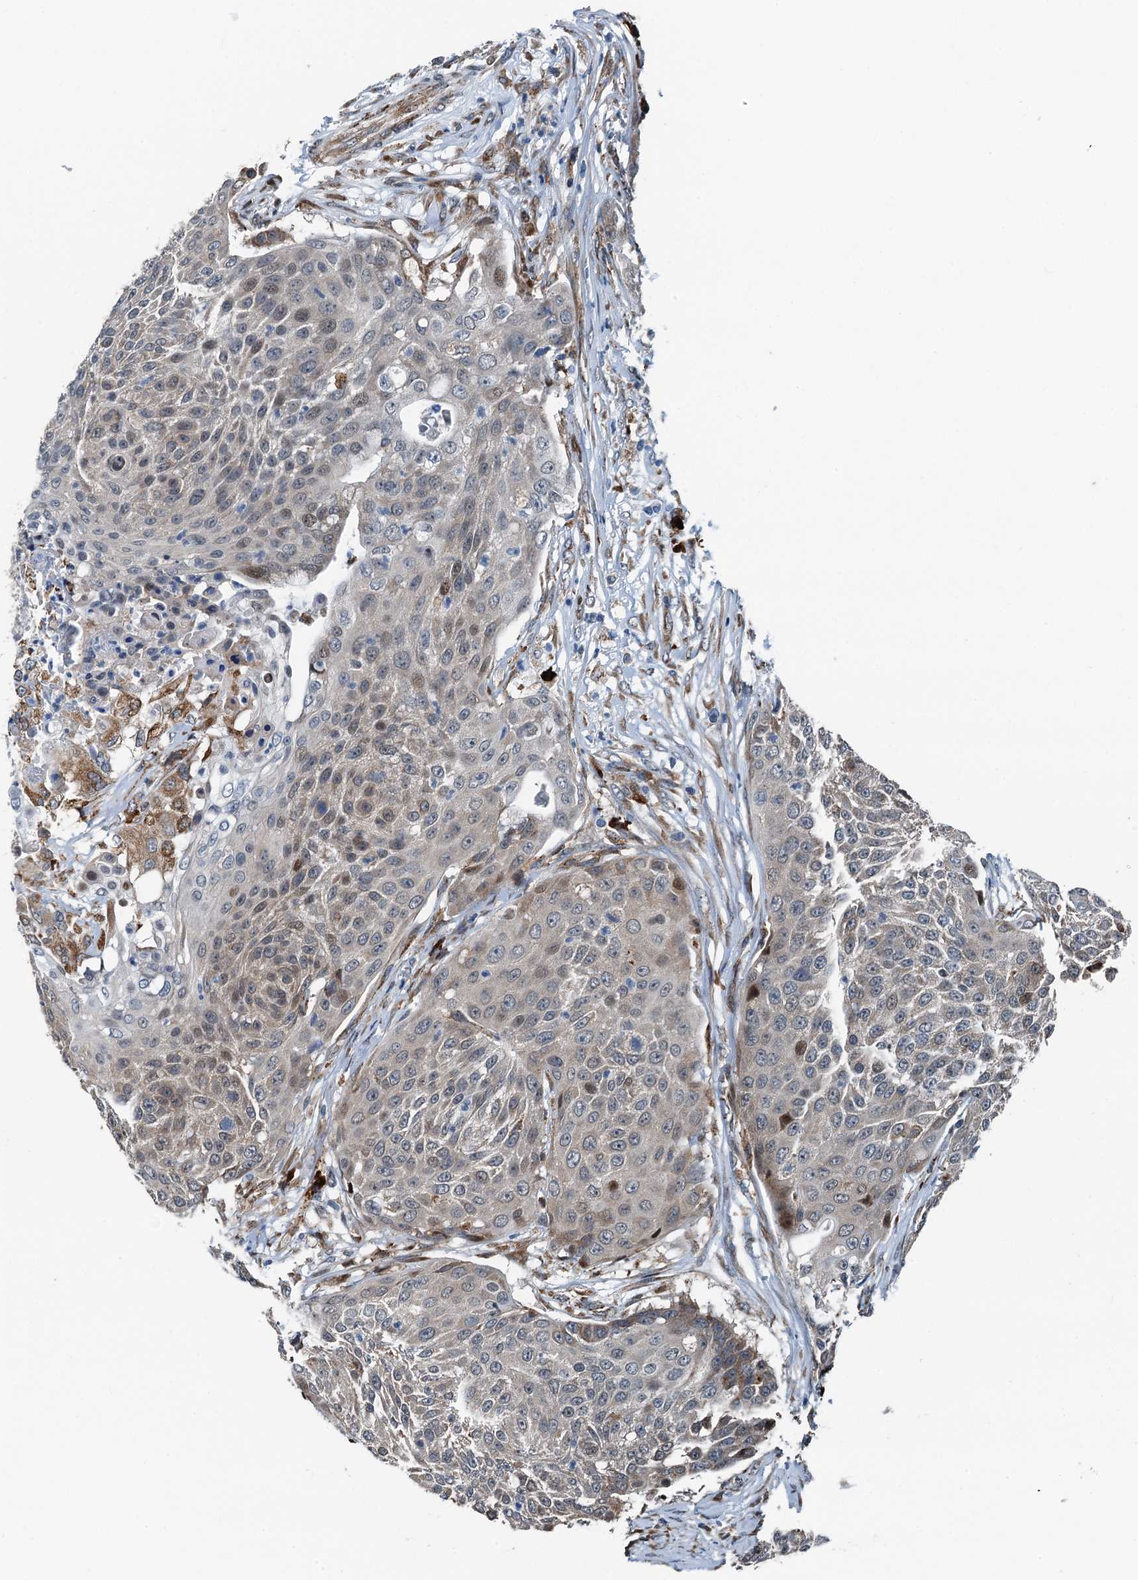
{"staining": {"intensity": "weak", "quantity": "25%-75%", "location": "nuclear"}, "tissue": "urothelial cancer", "cell_type": "Tumor cells", "image_type": "cancer", "snomed": [{"axis": "morphology", "description": "Urothelial carcinoma, High grade"}, {"axis": "topography", "description": "Urinary bladder"}], "caption": "Immunohistochemistry staining of urothelial carcinoma (high-grade), which reveals low levels of weak nuclear positivity in about 25%-75% of tumor cells indicating weak nuclear protein expression. The staining was performed using DAB (brown) for protein detection and nuclei were counterstained in hematoxylin (blue).", "gene": "TAMALIN", "patient": {"sex": "female", "age": 63}}